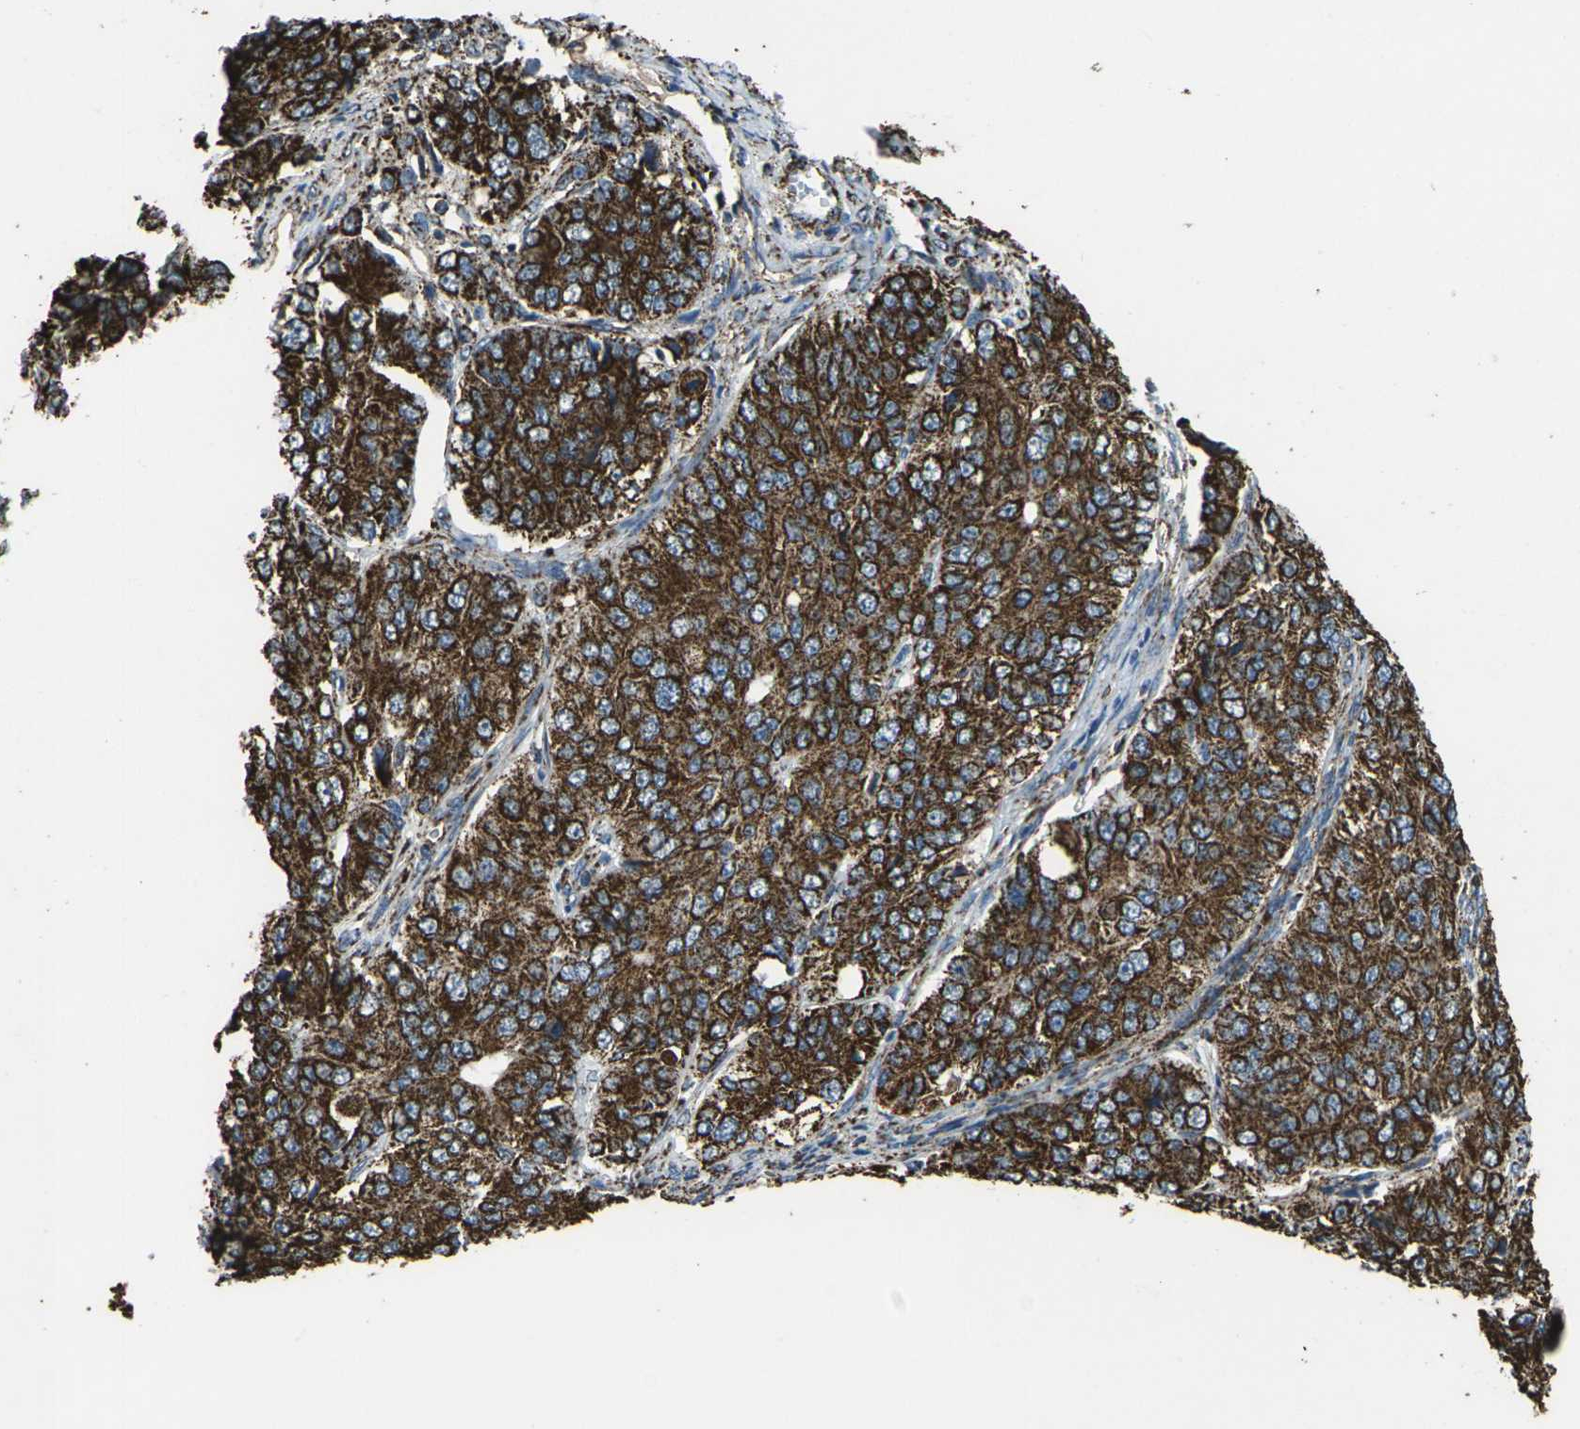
{"staining": {"intensity": "strong", "quantity": ">75%", "location": "cytoplasmic/membranous"}, "tissue": "ovarian cancer", "cell_type": "Tumor cells", "image_type": "cancer", "snomed": [{"axis": "morphology", "description": "Carcinoma, endometroid"}, {"axis": "topography", "description": "Ovary"}], "caption": "Ovarian cancer (endometroid carcinoma) tissue exhibits strong cytoplasmic/membranous staining in approximately >75% of tumor cells", "gene": "KLHL5", "patient": {"sex": "female", "age": 51}}